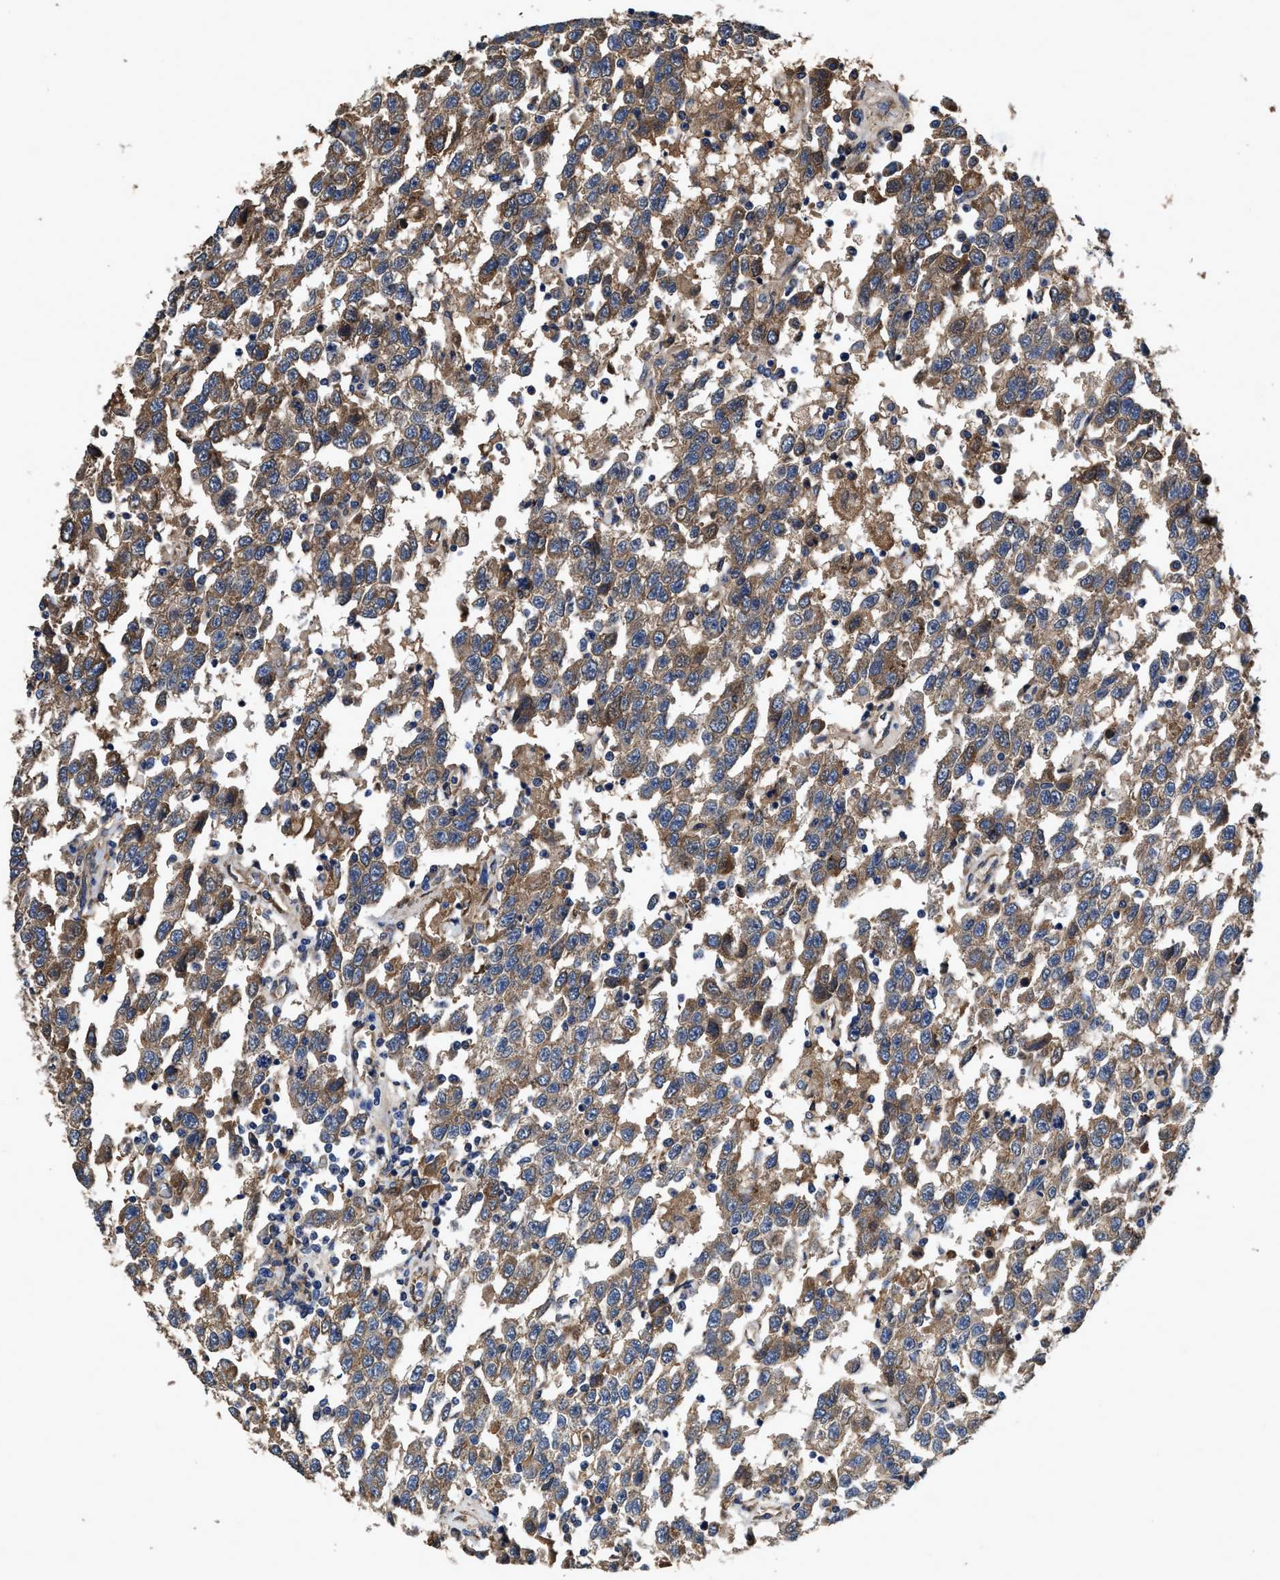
{"staining": {"intensity": "moderate", "quantity": ">75%", "location": "cytoplasmic/membranous"}, "tissue": "testis cancer", "cell_type": "Tumor cells", "image_type": "cancer", "snomed": [{"axis": "morphology", "description": "Seminoma, NOS"}, {"axis": "topography", "description": "Testis"}], "caption": "Human testis cancer stained with a protein marker exhibits moderate staining in tumor cells.", "gene": "IDNK", "patient": {"sex": "male", "age": 41}}